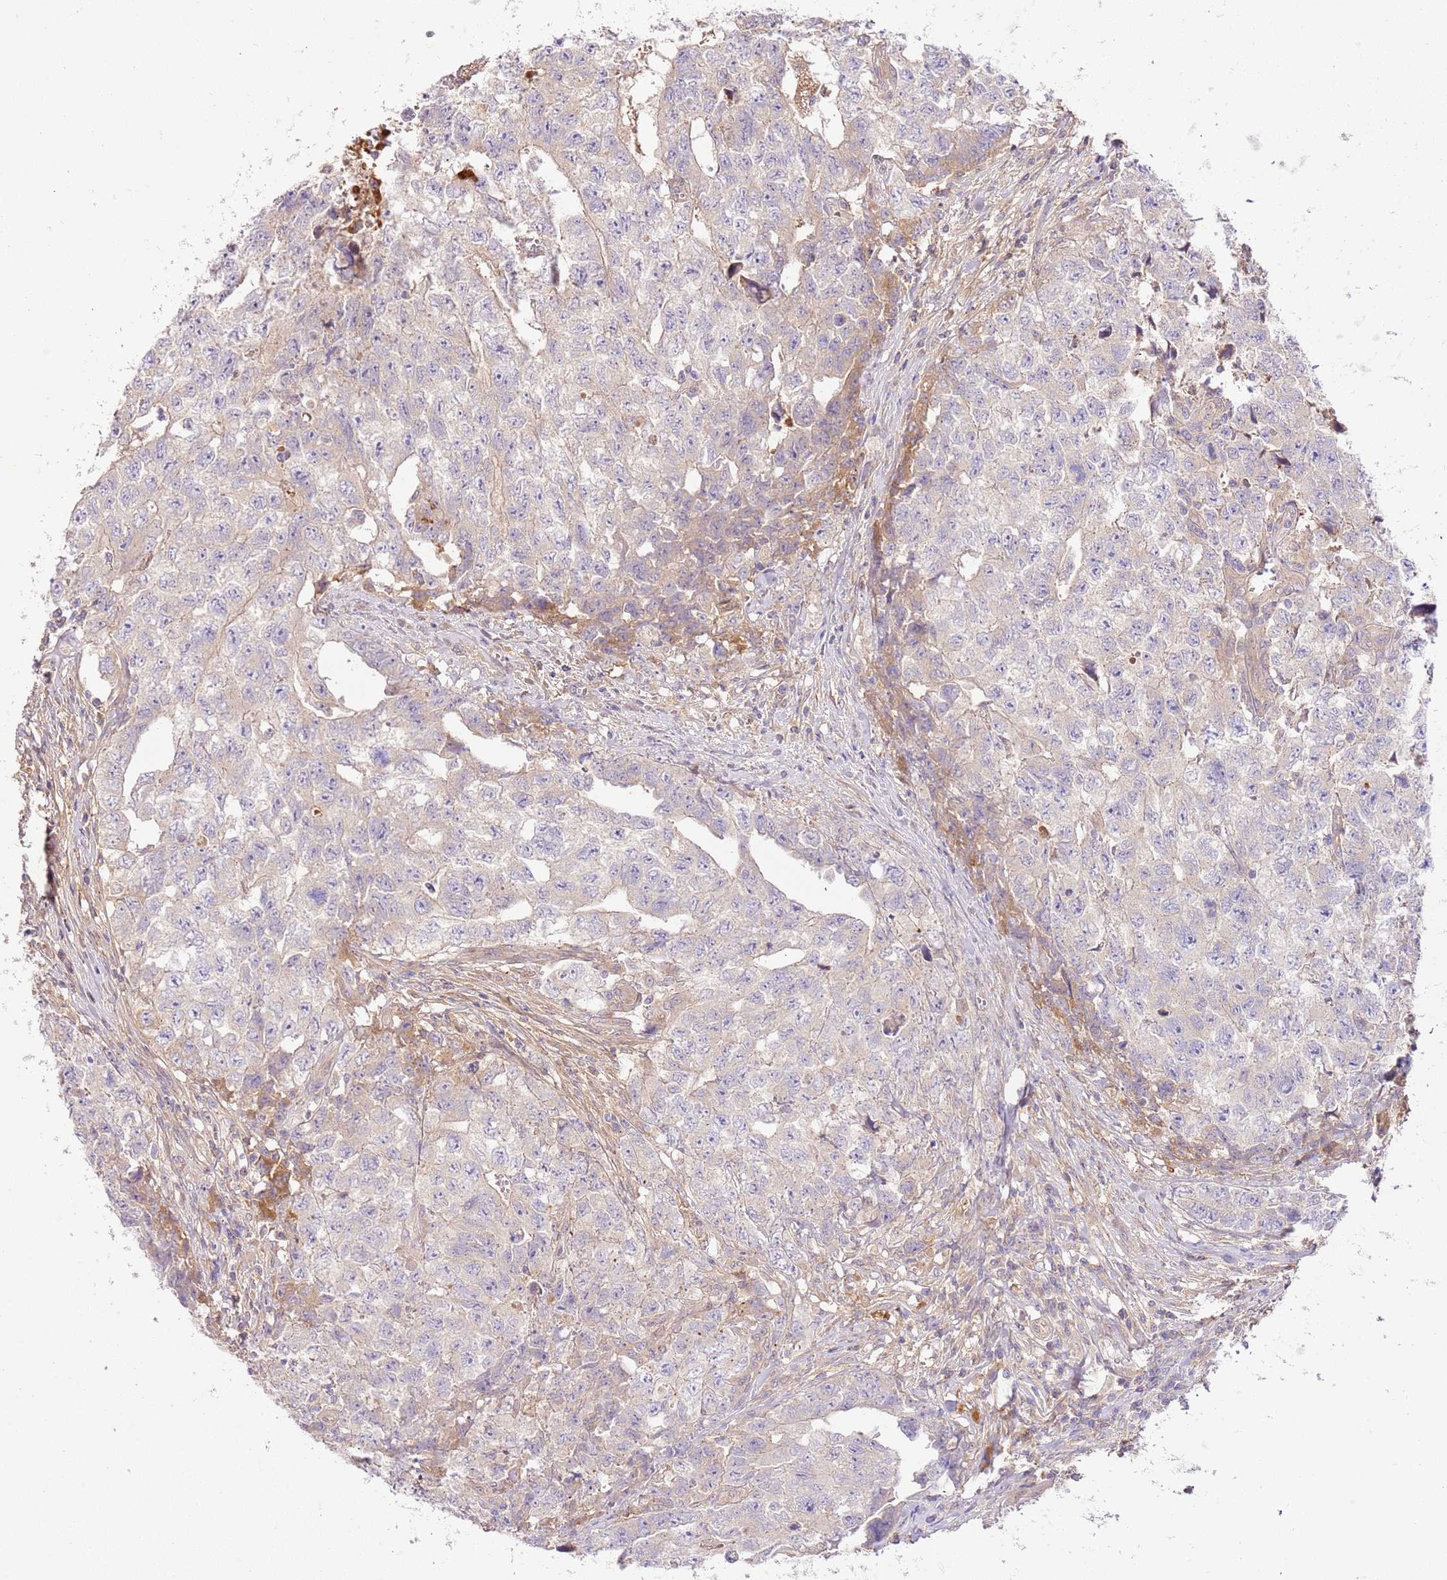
{"staining": {"intensity": "negative", "quantity": "none", "location": "none"}, "tissue": "testis cancer", "cell_type": "Tumor cells", "image_type": "cancer", "snomed": [{"axis": "morphology", "description": "Carcinoma, Embryonal, NOS"}, {"axis": "topography", "description": "Testis"}], "caption": "Human testis embryonal carcinoma stained for a protein using IHC shows no expression in tumor cells.", "gene": "C8G", "patient": {"sex": "male", "age": 31}}